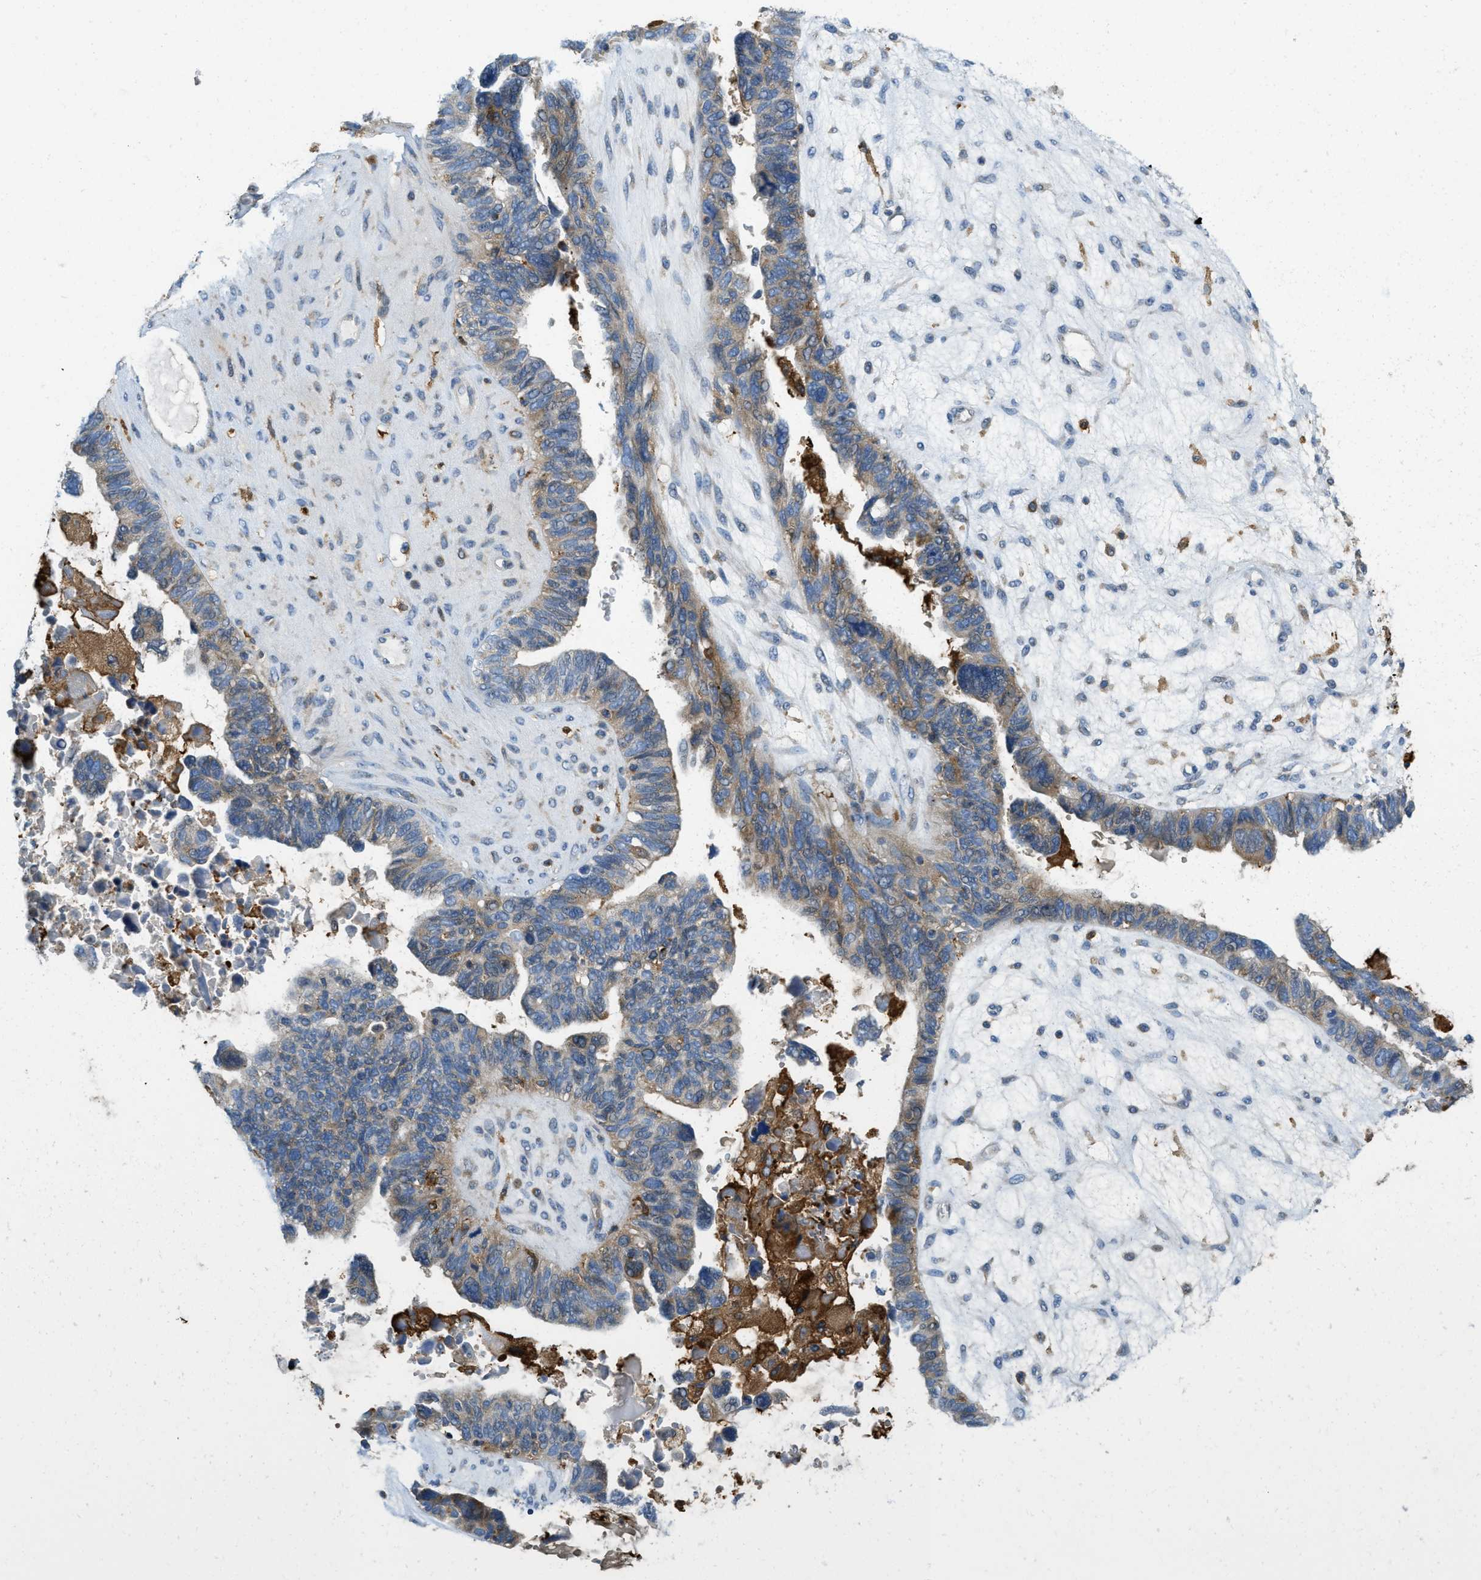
{"staining": {"intensity": "weak", "quantity": ">75%", "location": "cytoplasmic/membranous"}, "tissue": "ovarian cancer", "cell_type": "Tumor cells", "image_type": "cancer", "snomed": [{"axis": "morphology", "description": "Cystadenocarcinoma, serous, NOS"}, {"axis": "topography", "description": "Ovary"}], "caption": "Protein expression by immunohistochemistry (IHC) reveals weak cytoplasmic/membranous positivity in about >75% of tumor cells in ovarian serous cystadenocarcinoma.", "gene": "RFFL", "patient": {"sex": "female", "age": 79}}